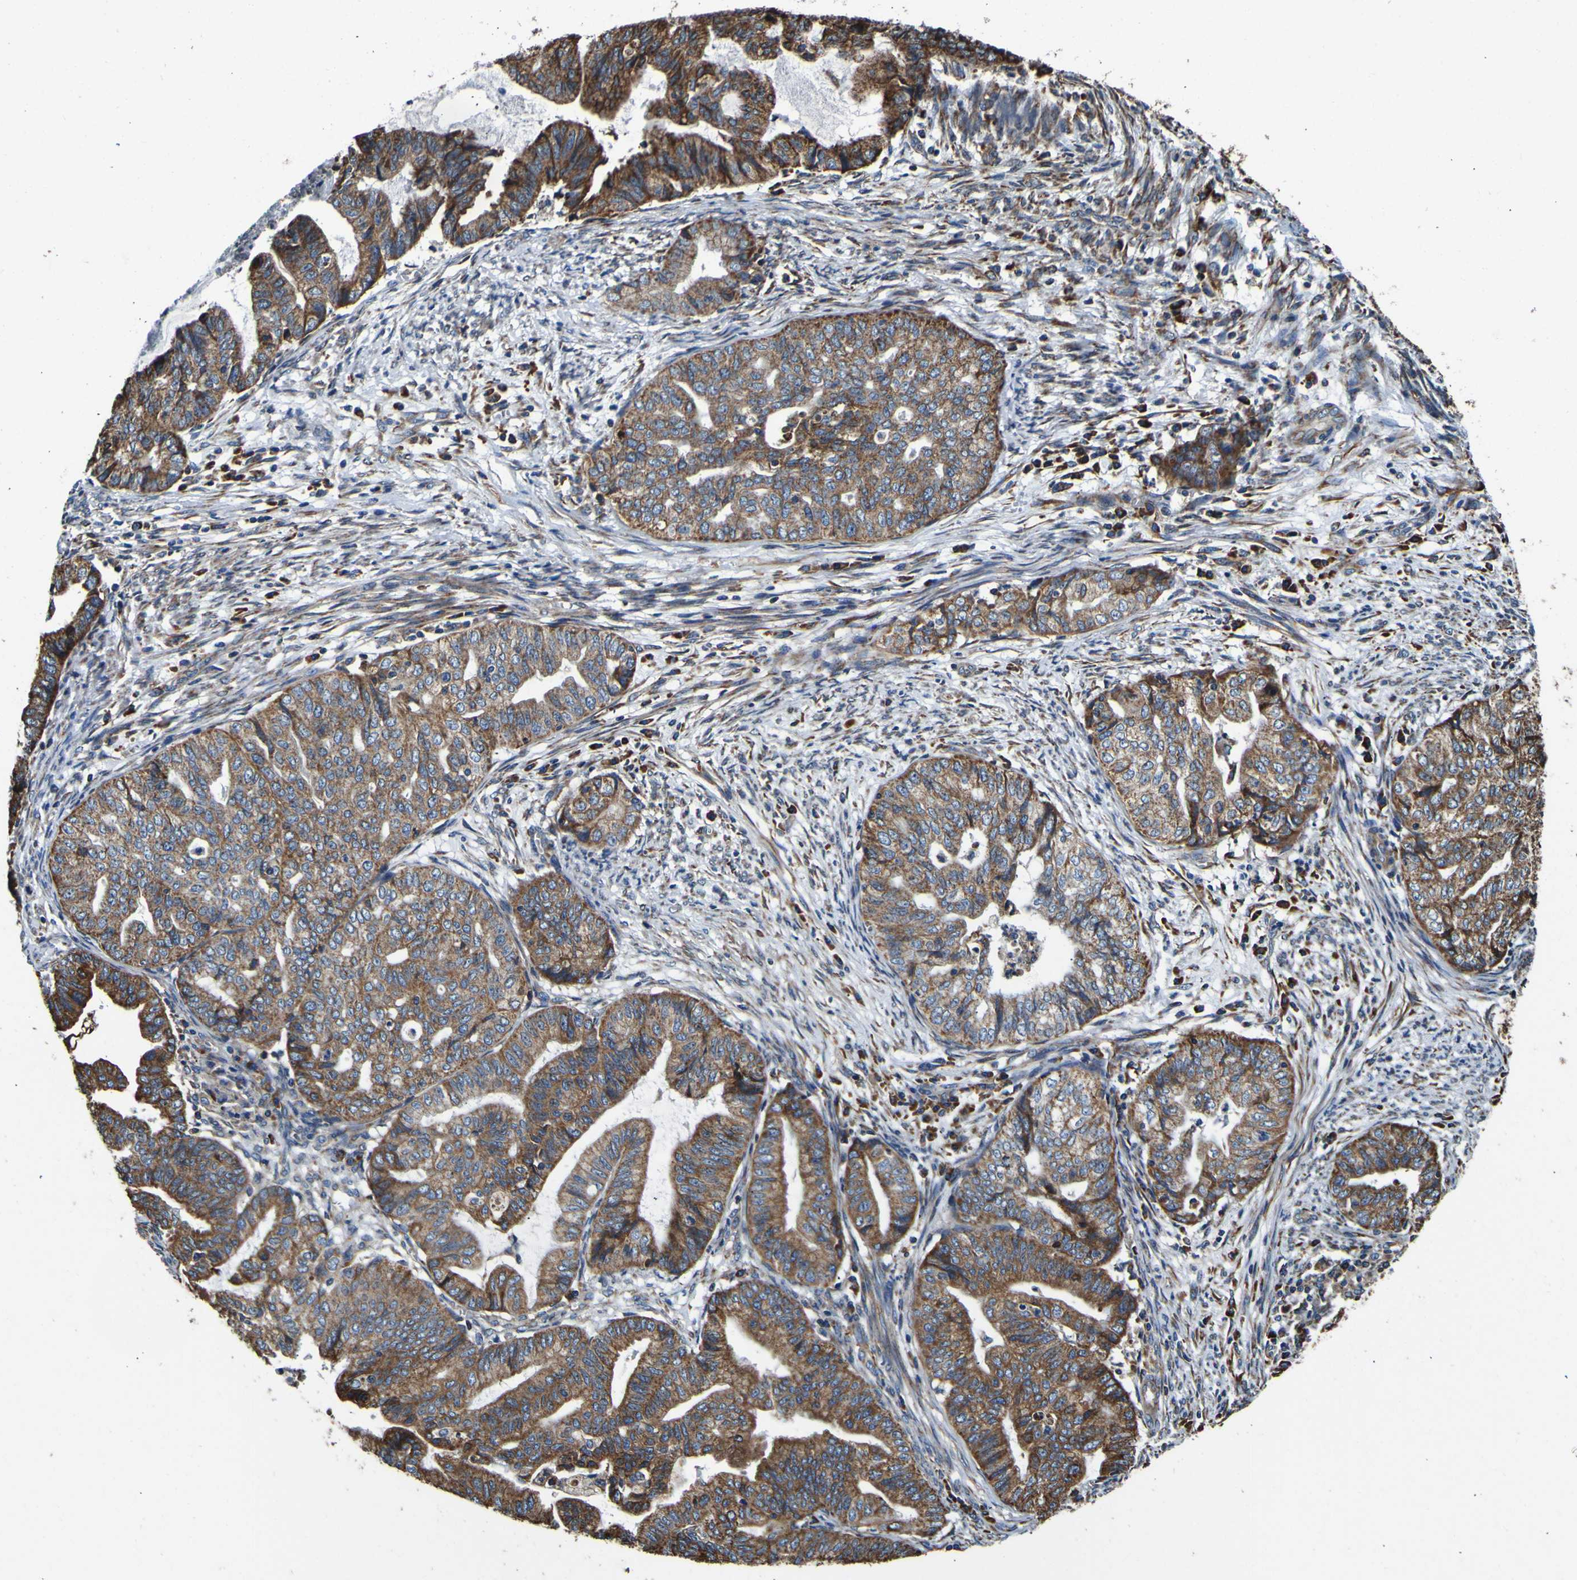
{"staining": {"intensity": "moderate", "quantity": ">75%", "location": "cytoplasmic/membranous"}, "tissue": "endometrial cancer", "cell_type": "Tumor cells", "image_type": "cancer", "snomed": [{"axis": "morphology", "description": "Adenocarcinoma, NOS"}, {"axis": "topography", "description": "Endometrium"}], "caption": "Protein staining of endometrial adenocarcinoma tissue demonstrates moderate cytoplasmic/membranous staining in about >75% of tumor cells.", "gene": "INPP5A", "patient": {"sex": "female", "age": 79}}